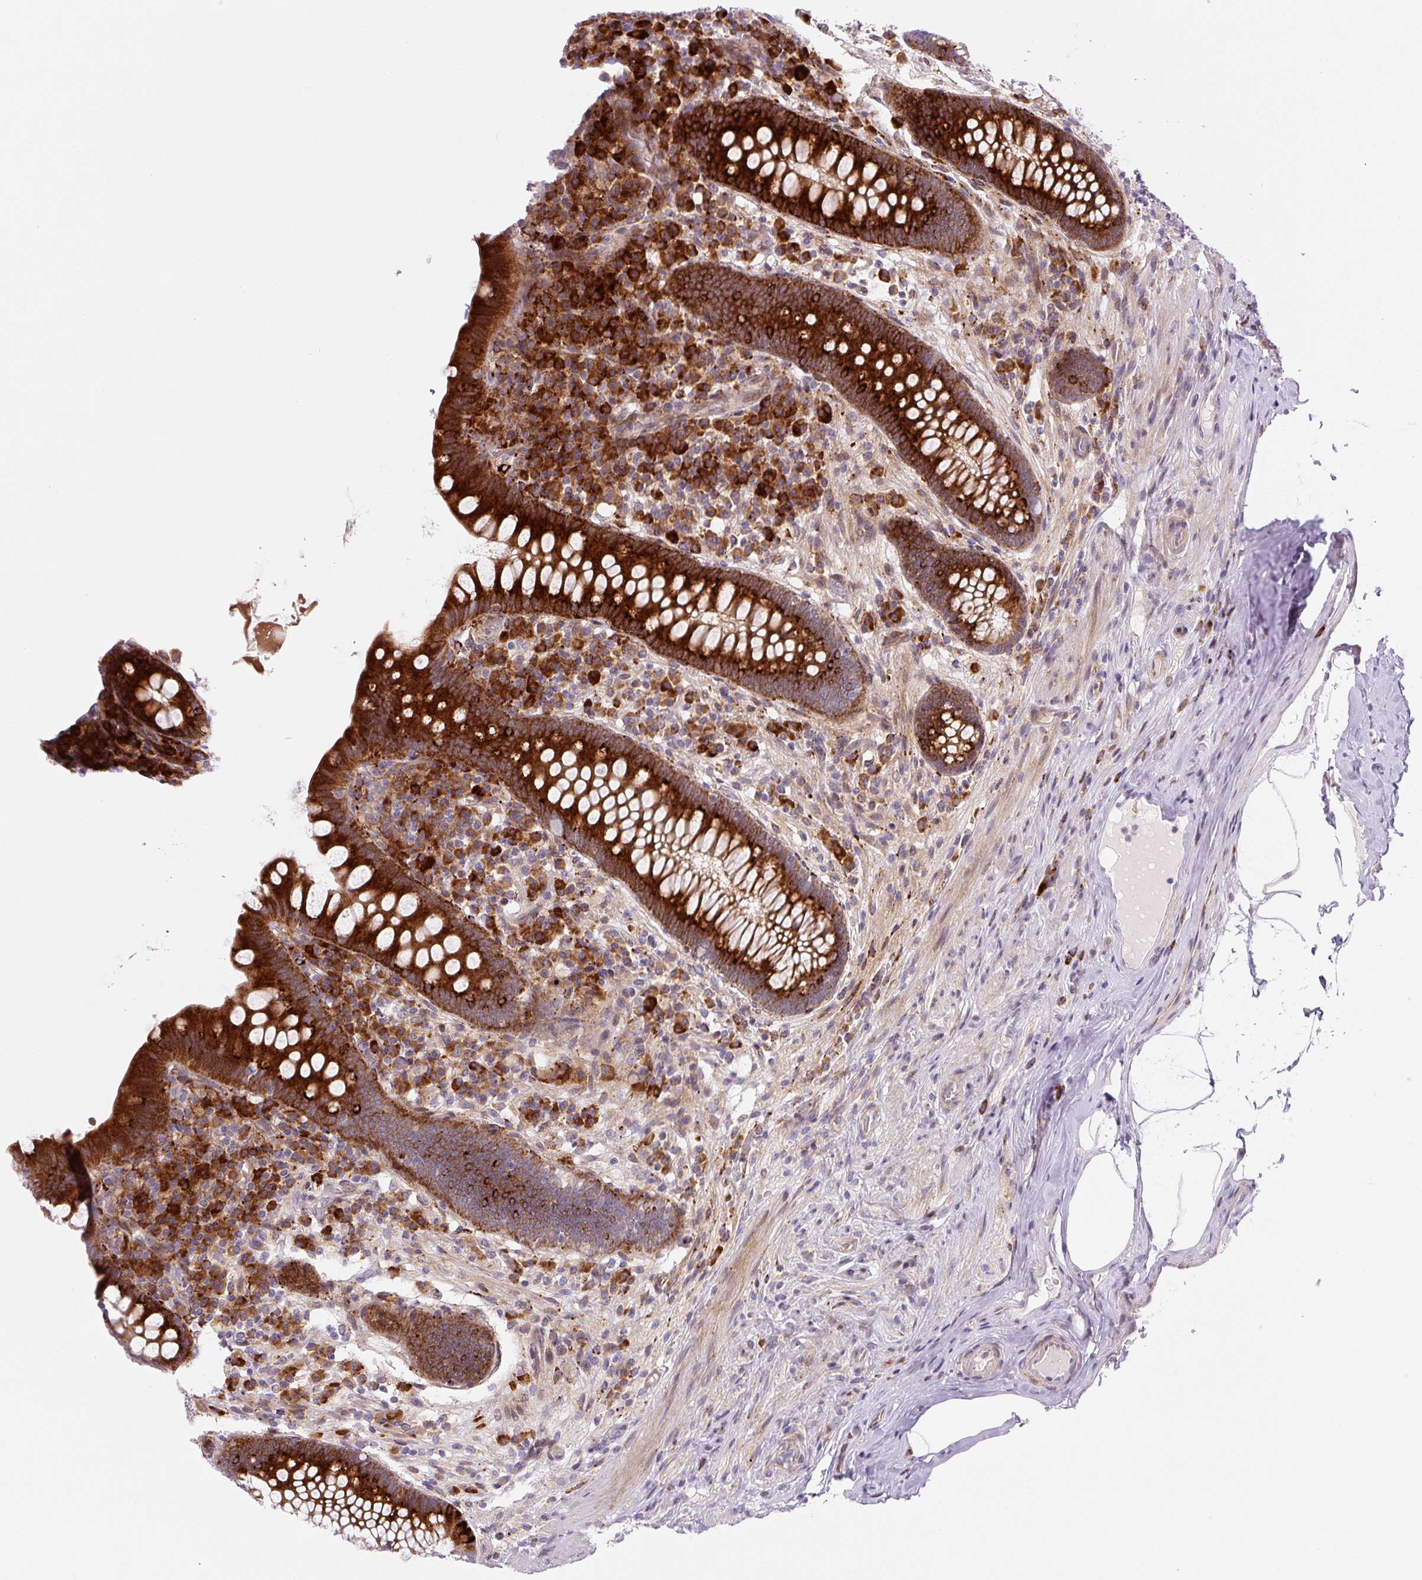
{"staining": {"intensity": "strong", "quantity": ">75%", "location": "cytoplasmic/membranous"}, "tissue": "appendix", "cell_type": "Glandular cells", "image_type": "normal", "snomed": [{"axis": "morphology", "description": "Normal tissue, NOS"}, {"axis": "topography", "description": "Appendix"}], "caption": "Protein staining exhibits strong cytoplasmic/membranous expression in about >75% of glandular cells in unremarkable appendix. The protein is shown in brown color, while the nuclei are stained blue.", "gene": "DISP3", "patient": {"sex": "male", "age": 71}}